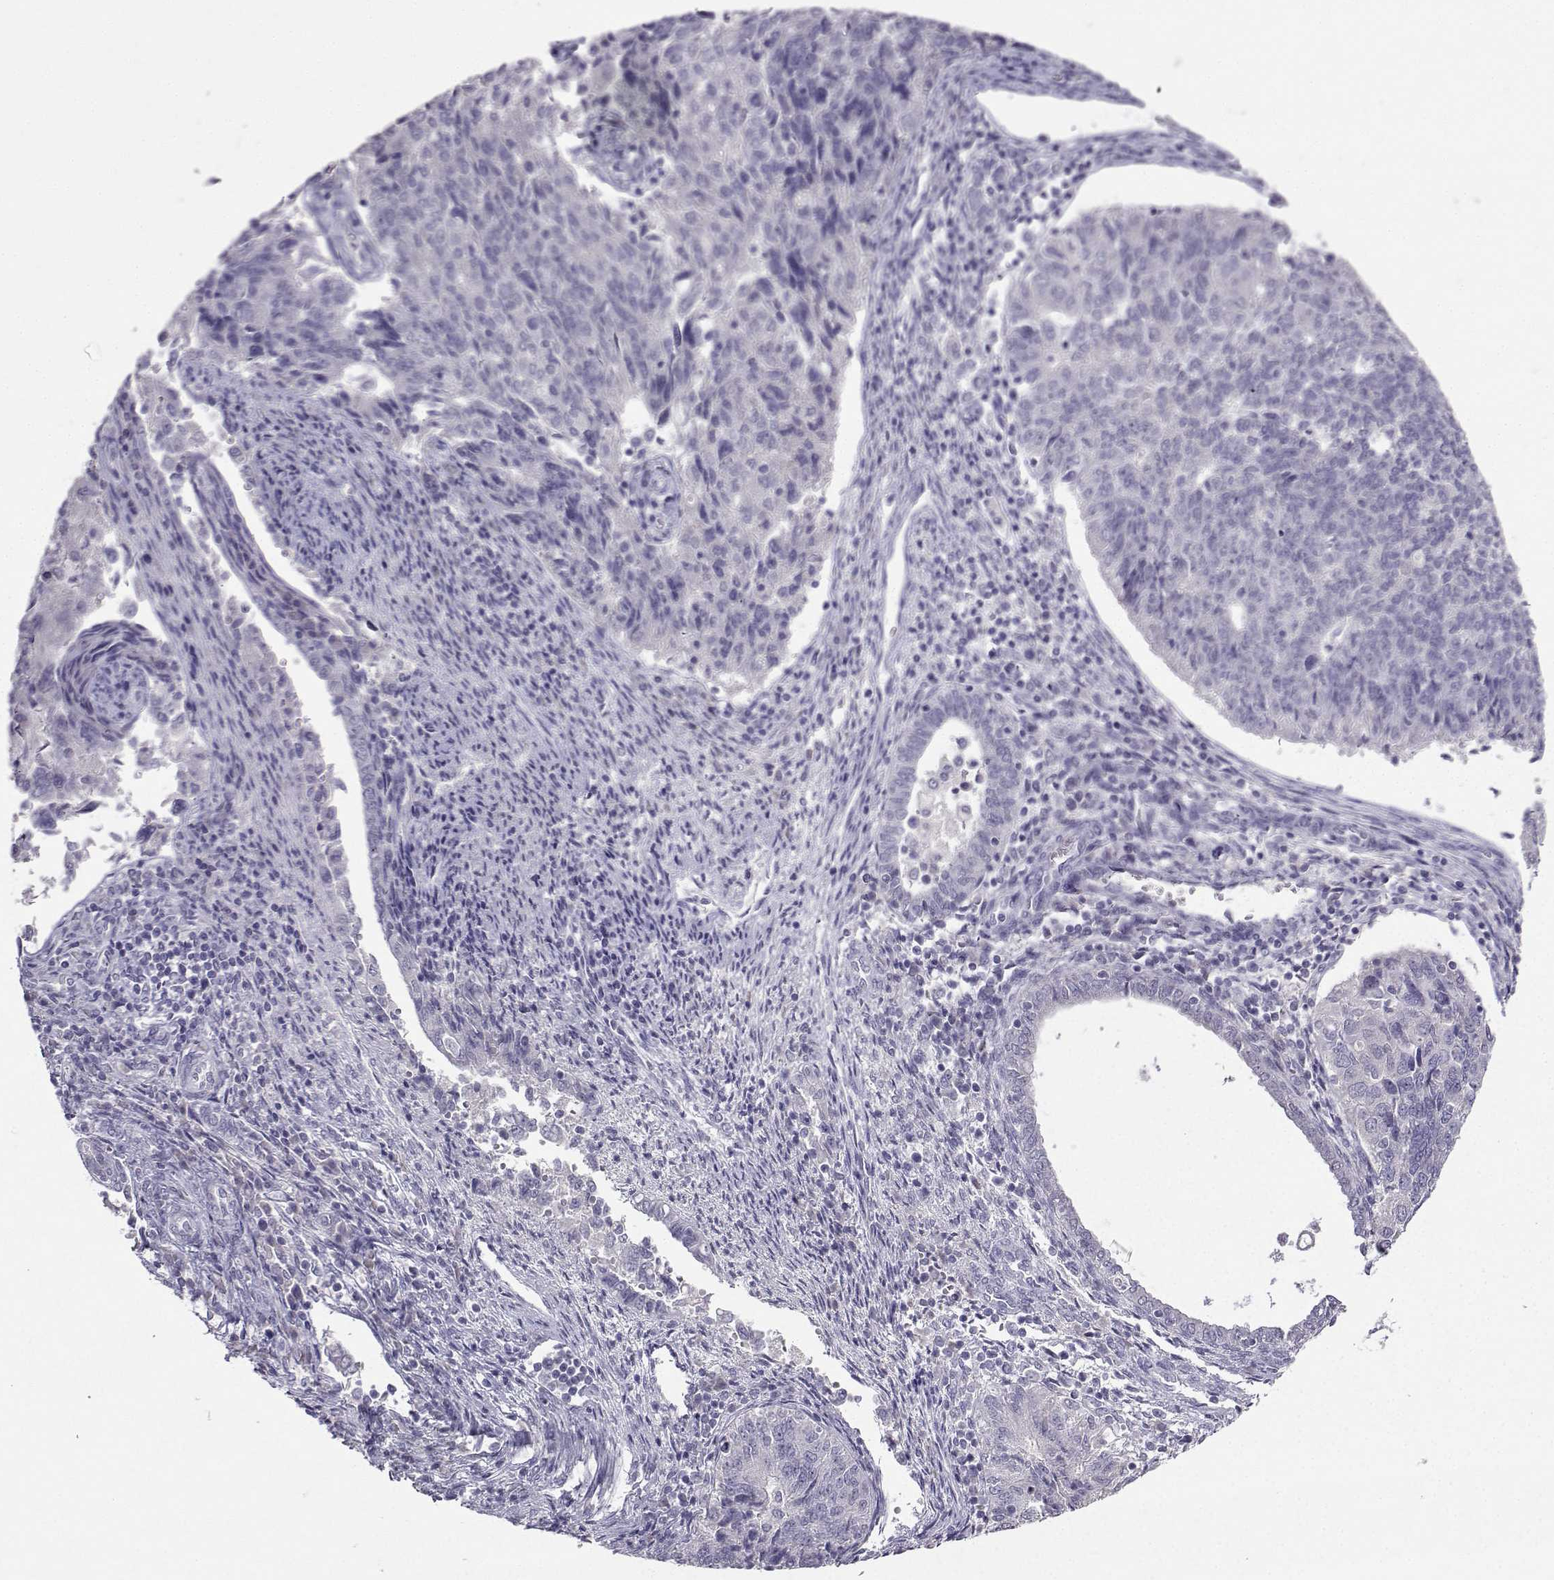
{"staining": {"intensity": "negative", "quantity": "none", "location": "none"}, "tissue": "endometrial cancer", "cell_type": "Tumor cells", "image_type": "cancer", "snomed": [{"axis": "morphology", "description": "Adenocarcinoma, NOS"}, {"axis": "topography", "description": "Endometrium"}], "caption": "The IHC image has no significant expression in tumor cells of endometrial cancer (adenocarcinoma) tissue. (DAB (3,3'-diaminobenzidine) IHC, high magnification).", "gene": "CRYBB1", "patient": {"sex": "female", "age": 43}}